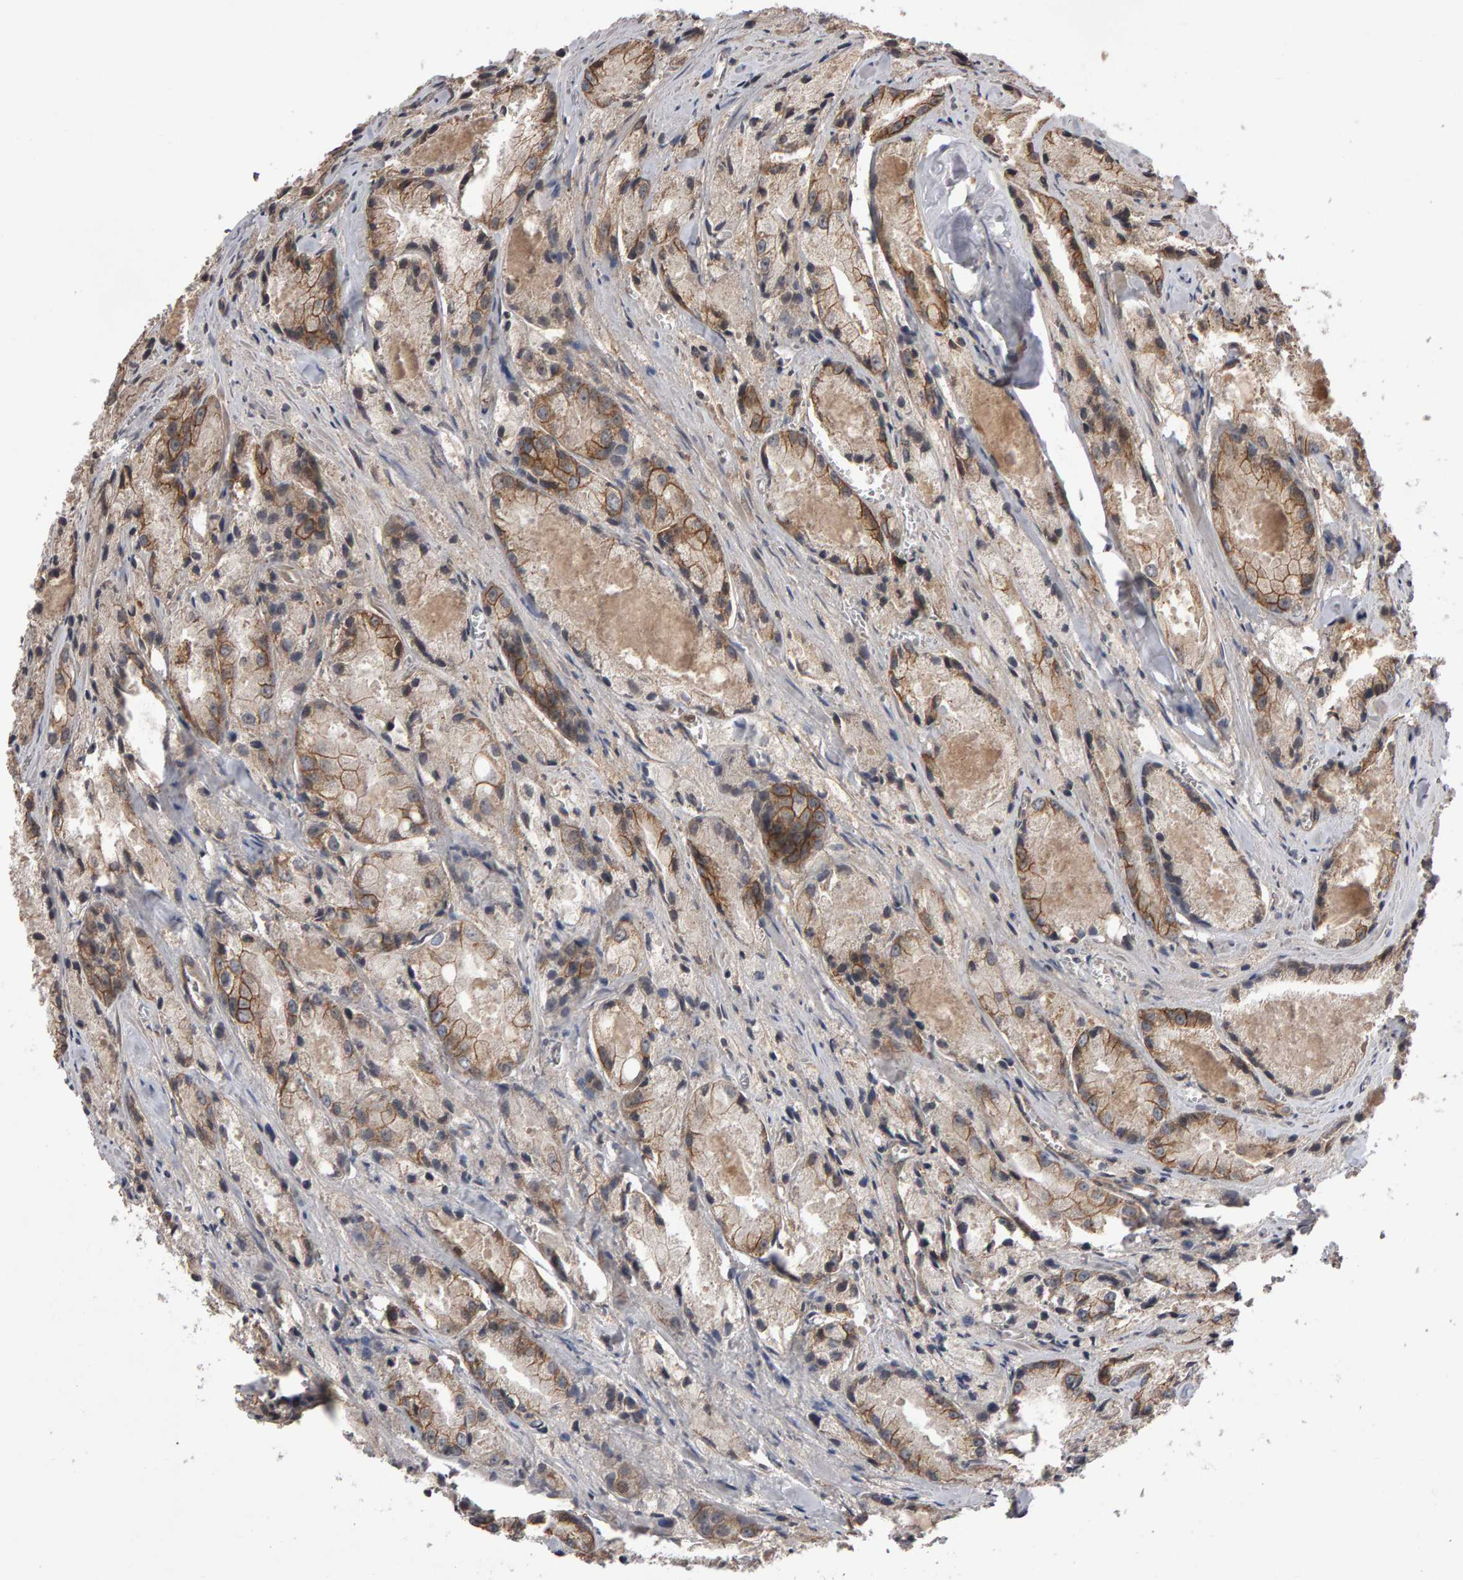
{"staining": {"intensity": "moderate", "quantity": ">75%", "location": "cytoplasmic/membranous"}, "tissue": "prostate cancer", "cell_type": "Tumor cells", "image_type": "cancer", "snomed": [{"axis": "morphology", "description": "Adenocarcinoma, Low grade"}, {"axis": "topography", "description": "Prostate"}], "caption": "The micrograph reveals a brown stain indicating the presence of a protein in the cytoplasmic/membranous of tumor cells in prostate cancer (adenocarcinoma (low-grade)).", "gene": "SCRIB", "patient": {"sex": "male", "age": 64}}